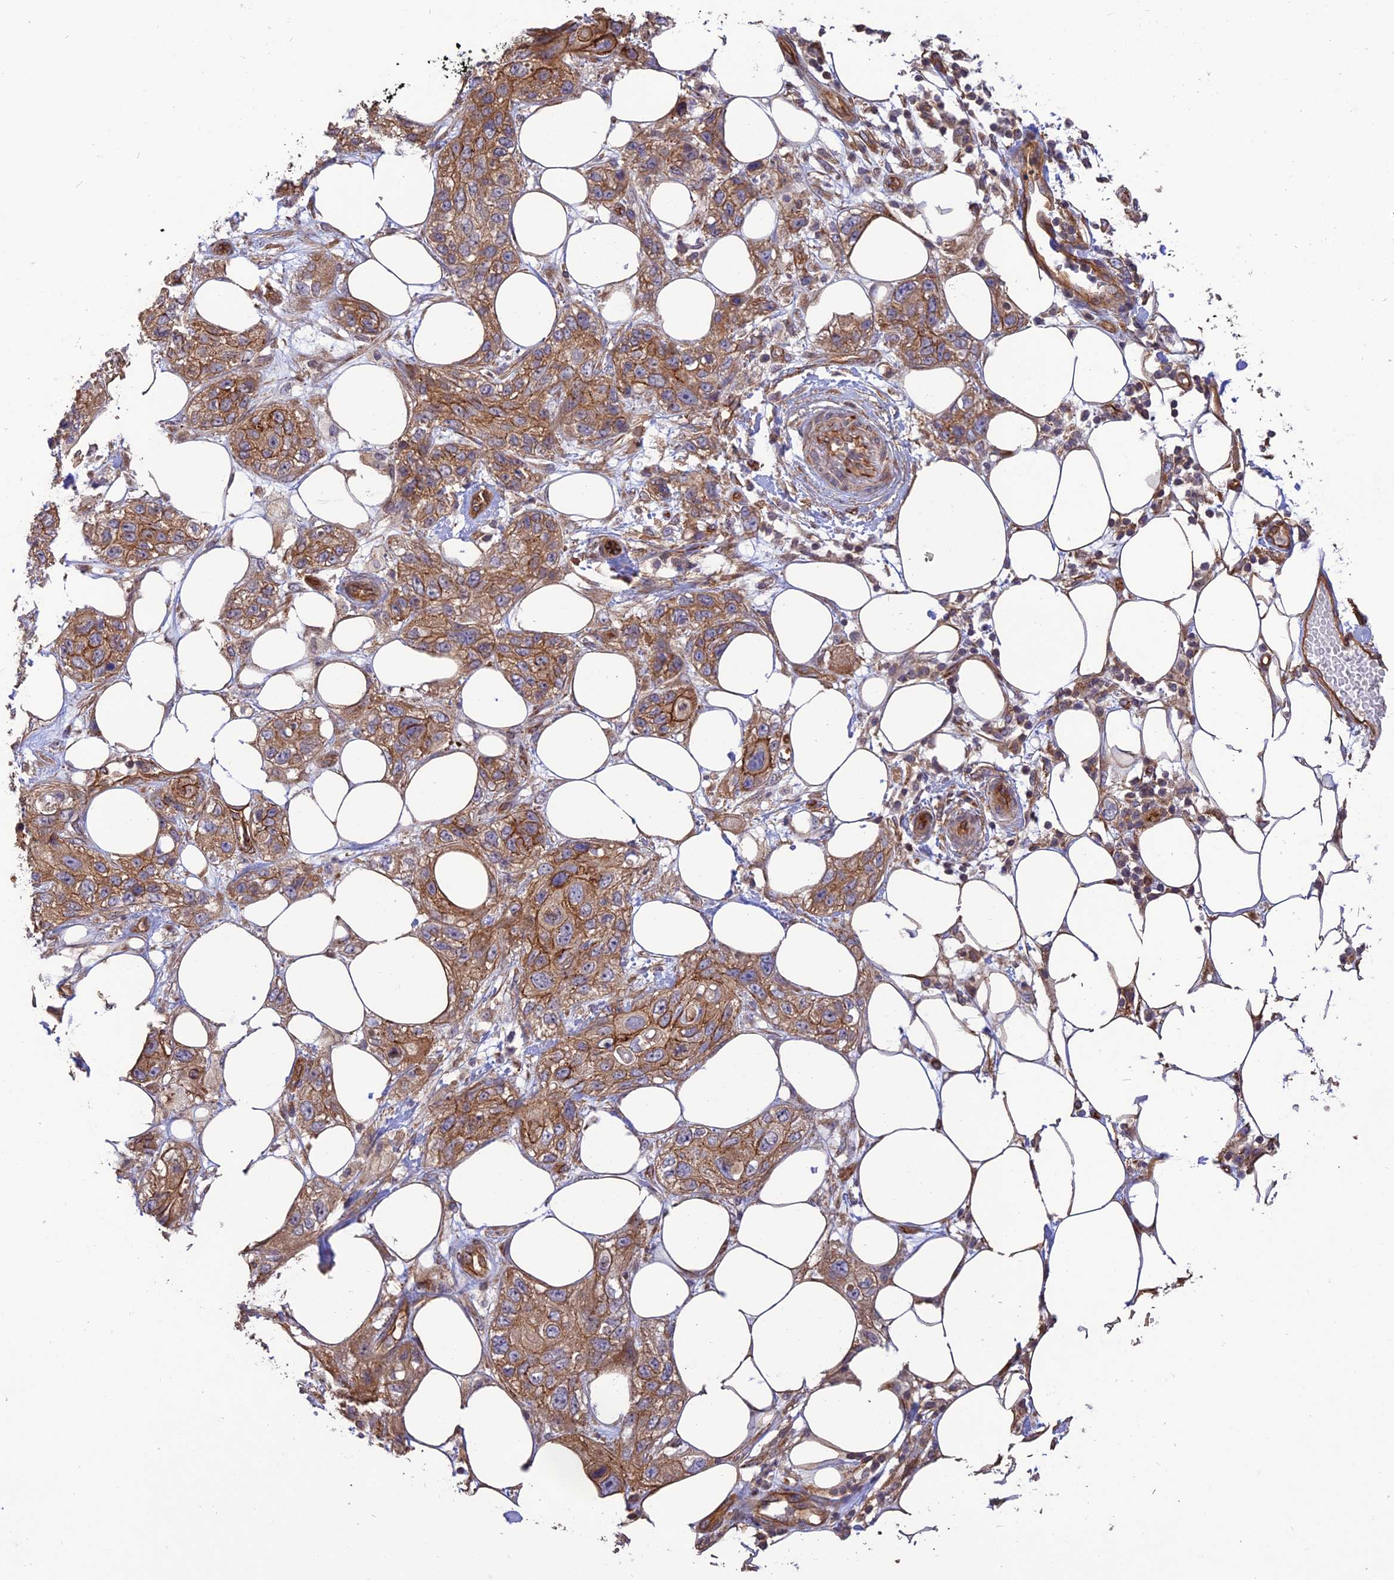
{"staining": {"intensity": "moderate", "quantity": ">75%", "location": "cytoplasmic/membranous"}, "tissue": "skin cancer", "cell_type": "Tumor cells", "image_type": "cancer", "snomed": [{"axis": "morphology", "description": "Normal tissue, NOS"}, {"axis": "morphology", "description": "Squamous cell carcinoma, NOS"}, {"axis": "topography", "description": "Skin"}], "caption": "Protein expression by immunohistochemistry reveals moderate cytoplasmic/membranous staining in approximately >75% of tumor cells in skin squamous cell carcinoma.", "gene": "HOMER2", "patient": {"sex": "male", "age": 72}}